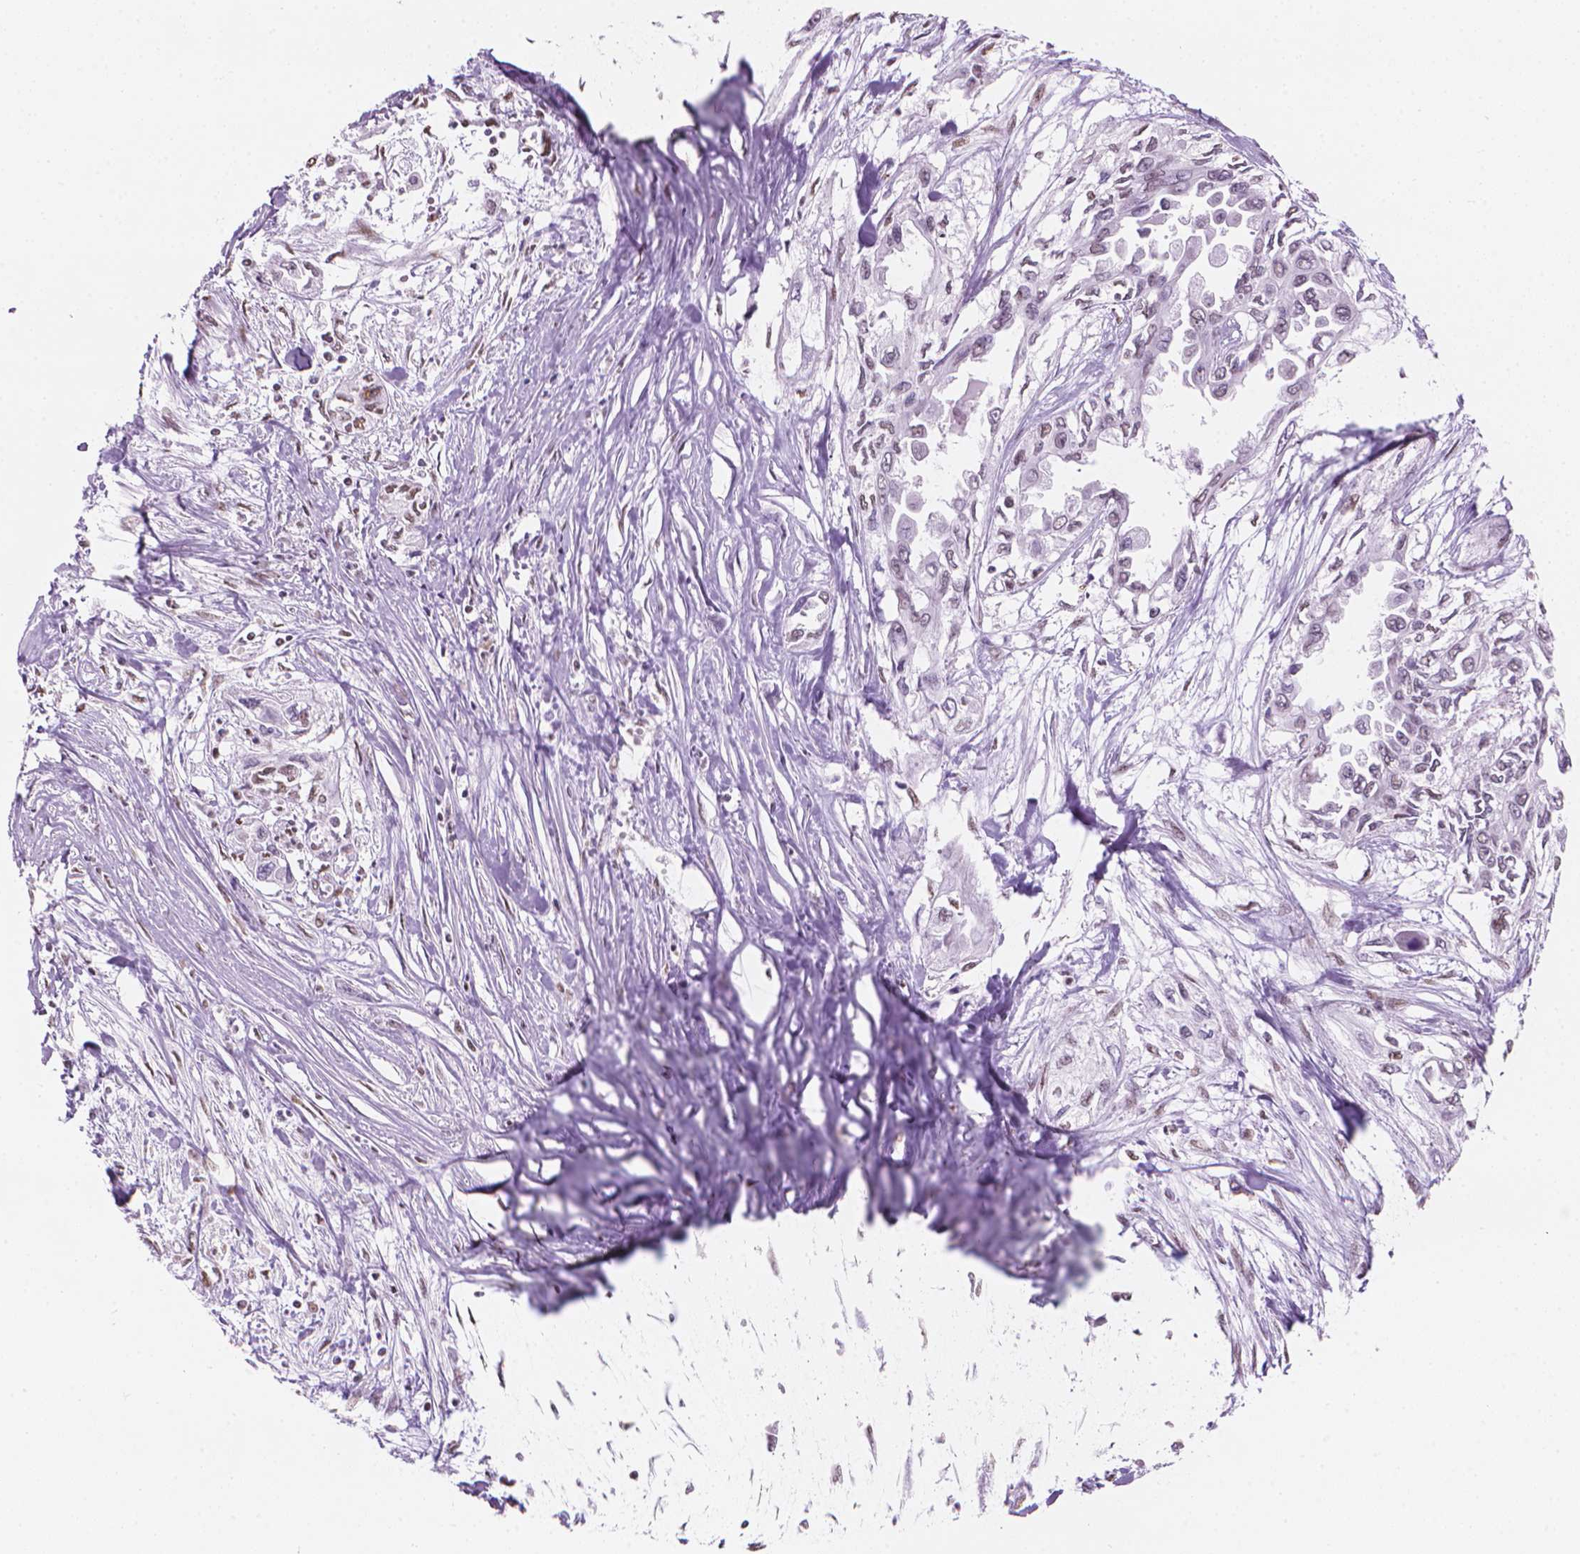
{"staining": {"intensity": "negative", "quantity": "none", "location": "none"}, "tissue": "pancreatic cancer", "cell_type": "Tumor cells", "image_type": "cancer", "snomed": [{"axis": "morphology", "description": "Adenocarcinoma, NOS"}, {"axis": "topography", "description": "Pancreas"}], "caption": "The histopathology image reveals no staining of tumor cells in pancreatic cancer (adenocarcinoma). The staining was performed using DAB (3,3'-diaminobenzidine) to visualize the protein expression in brown, while the nuclei were stained in blue with hematoxylin (Magnification: 20x).", "gene": "PIAS2", "patient": {"sex": "female", "age": 55}}